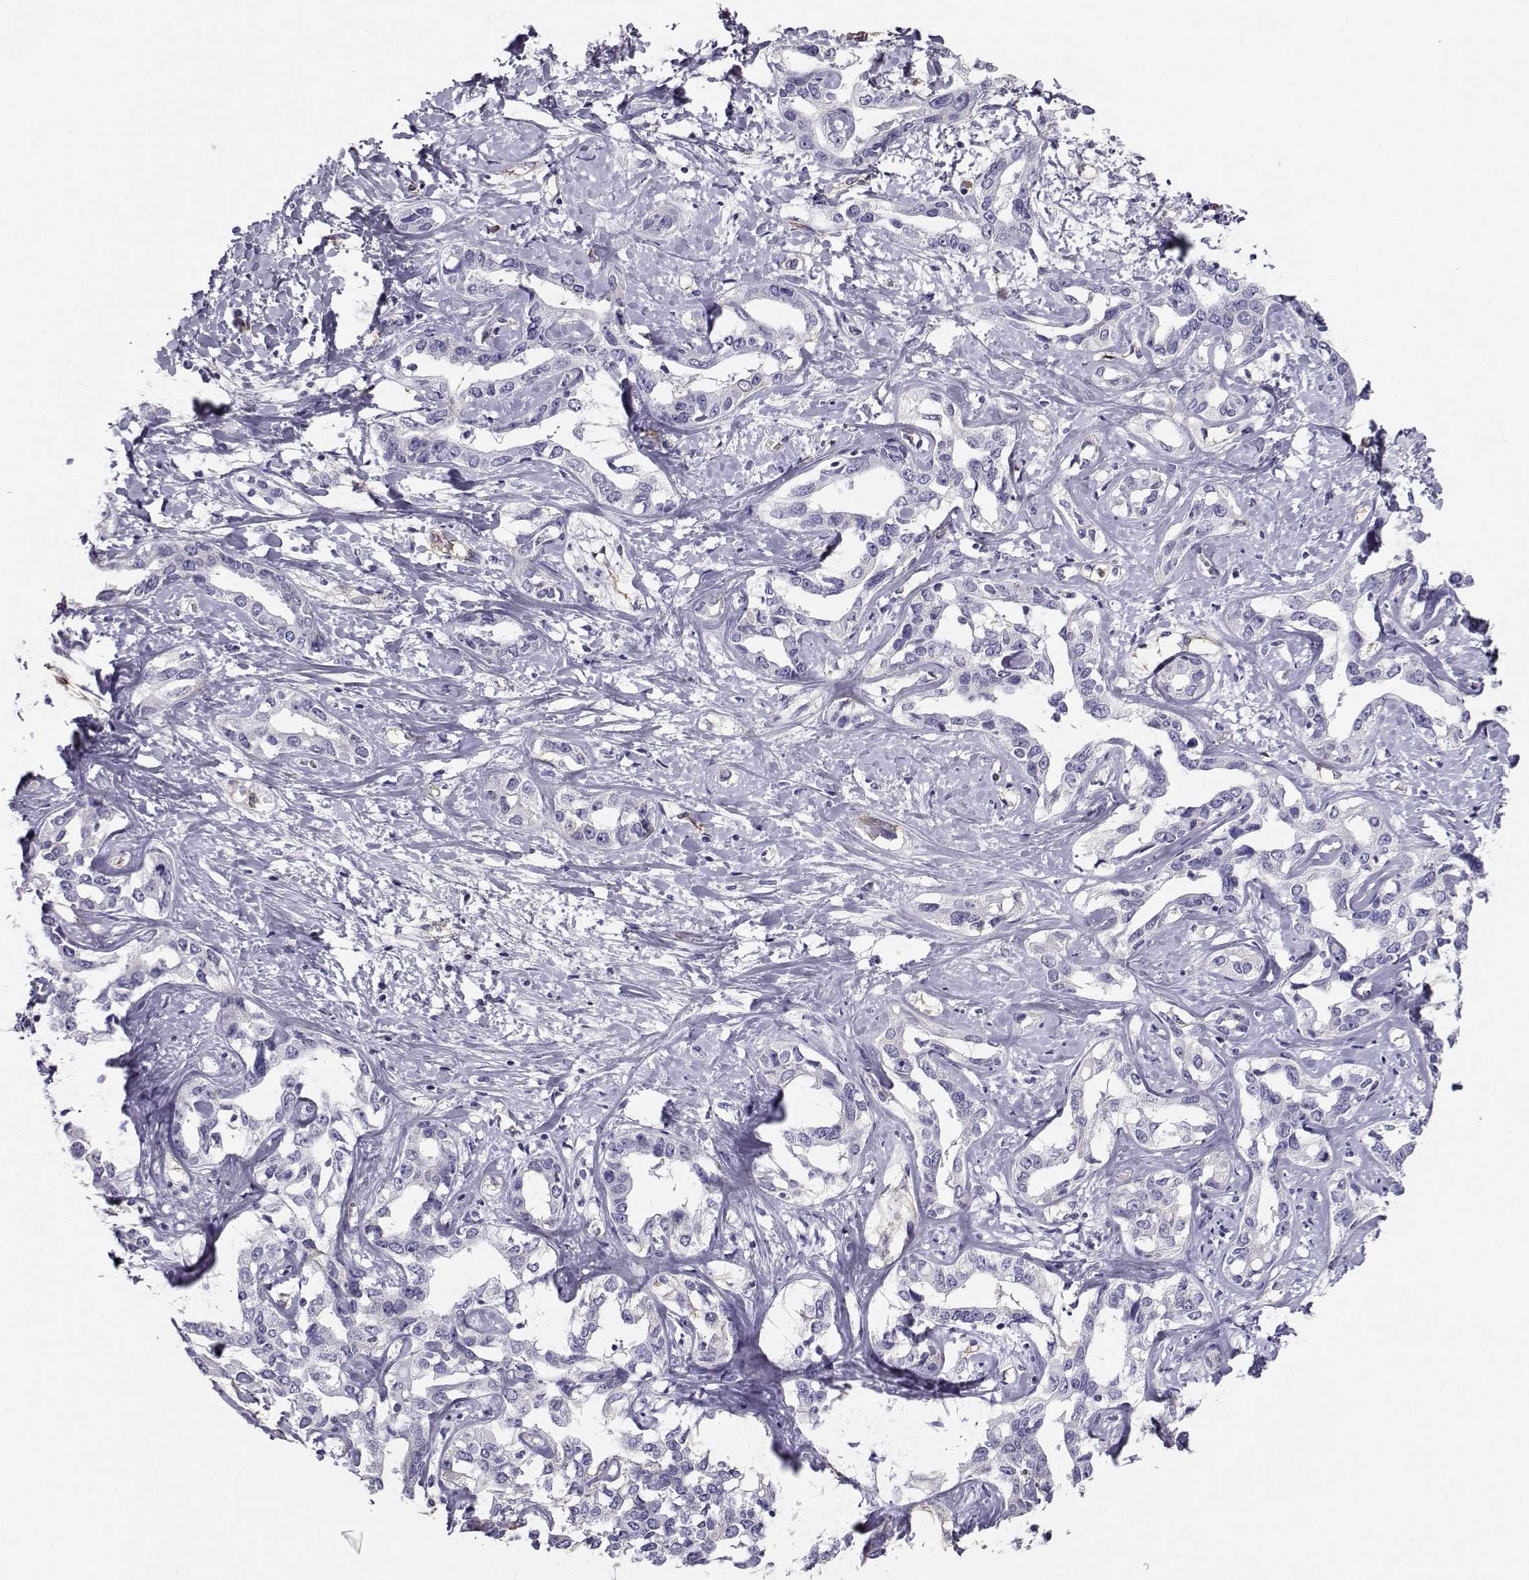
{"staining": {"intensity": "negative", "quantity": "none", "location": "none"}, "tissue": "liver cancer", "cell_type": "Tumor cells", "image_type": "cancer", "snomed": [{"axis": "morphology", "description": "Cholangiocarcinoma"}, {"axis": "topography", "description": "Liver"}], "caption": "This is an immunohistochemistry (IHC) histopathology image of liver cancer (cholangiocarcinoma). There is no staining in tumor cells.", "gene": "CLUL1", "patient": {"sex": "male", "age": 59}}